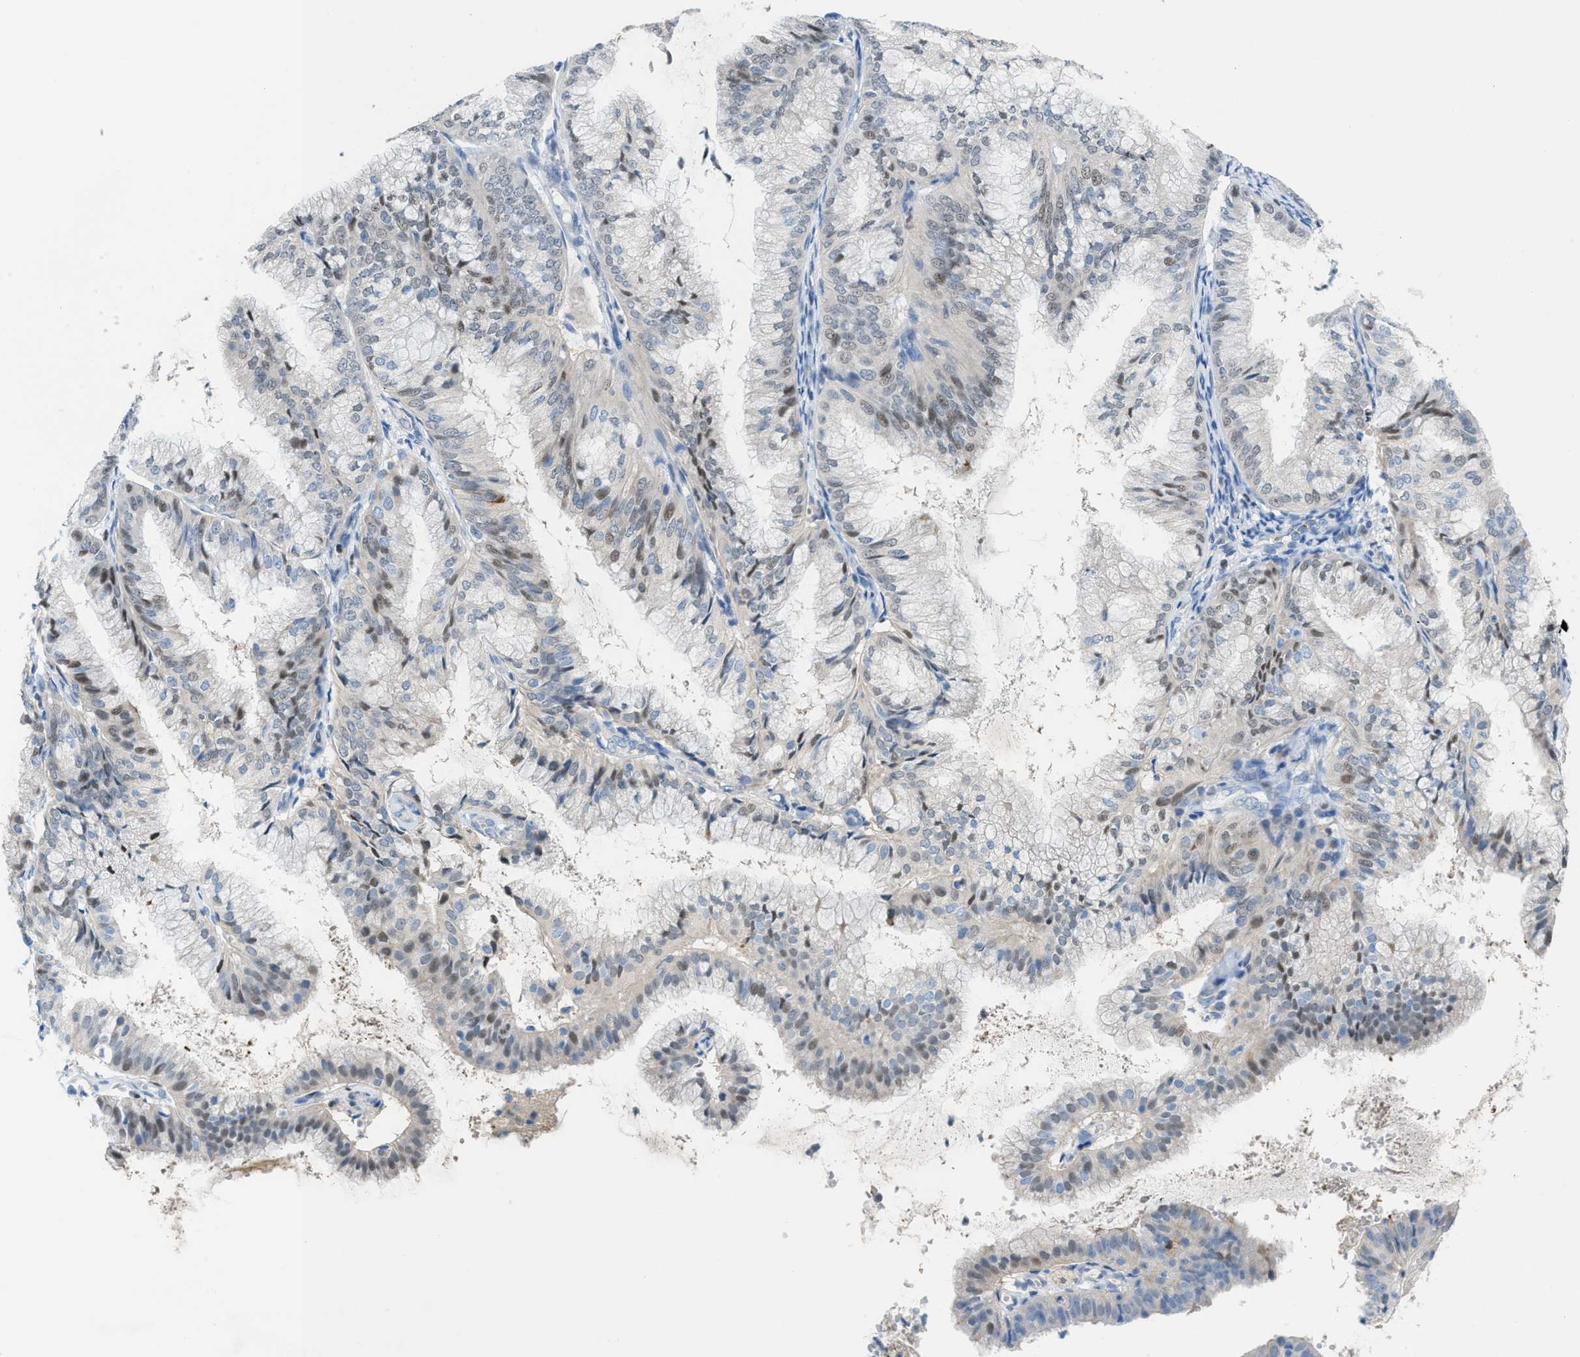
{"staining": {"intensity": "weak", "quantity": "25%-75%", "location": "nuclear"}, "tissue": "endometrial cancer", "cell_type": "Tumor cells", "image_type": "cancer", "snomed": [{"axis": "morphology", "description": "Adenocarcinoma, NOS"}, {"axis": "topography", "description": "Endometrium"}], "caption": "This photomicrograph shows immunohistochemistry staining of human endometrial cancer, with low weak nuclear expression in approximately 25%-75% of tumor cells.", "gene": "PPM1D", "patient": {"sex": "female", "age": 63}}